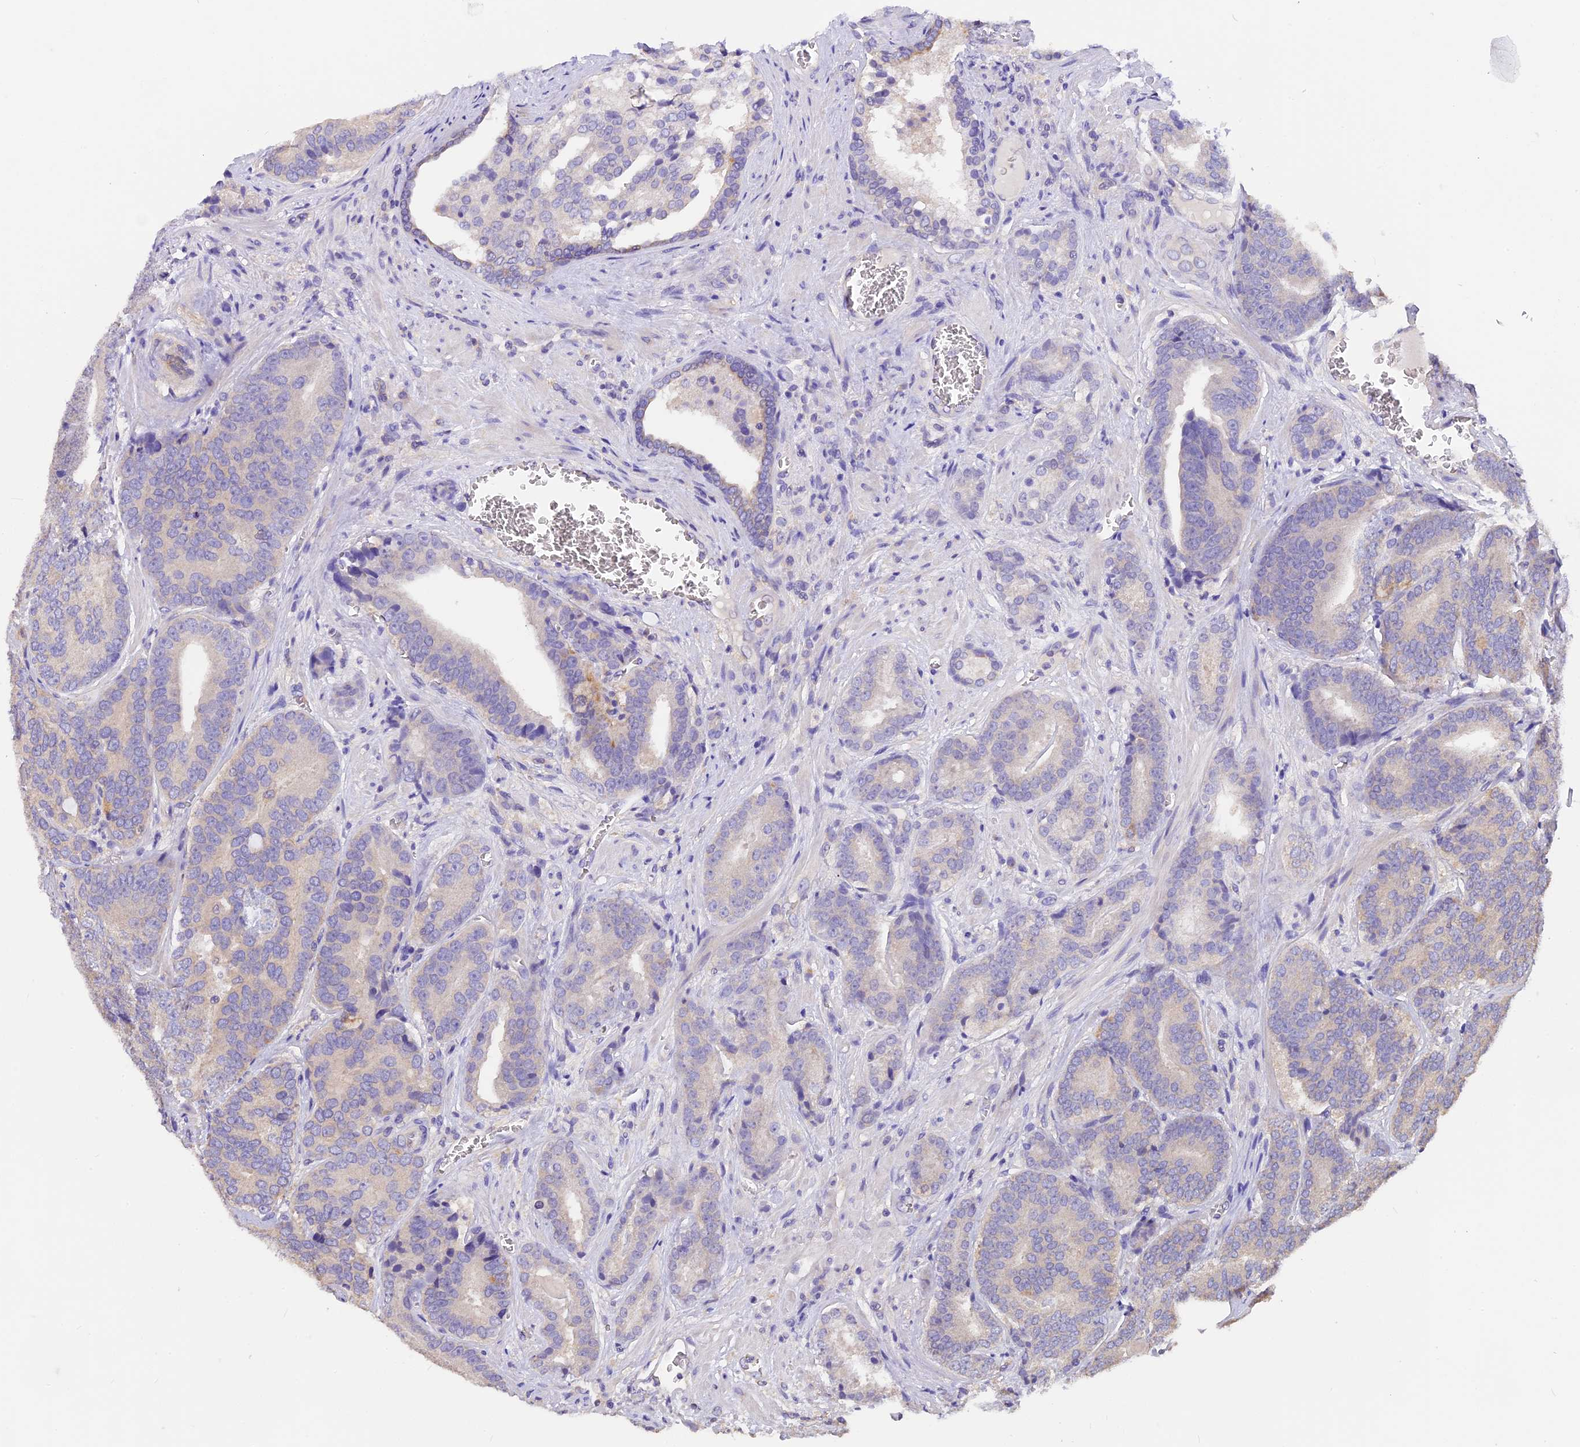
{"staining": {"intensity": "negative", "quantity": "none", "location": "none"}, "tissue": "prostate cancer", "cell_type": "Tumor cells", "image_type": "cancer", "snomed": [{"axis": "morphology", "description": "Adenocarcinoma, High grade"}, {"axis": "topography", "description": "Prostate"}], "caption": "Human adenocarcinoma (high-grade) (prostate) stained for a protein using IHC exhibits no positivity in tumor cells.", "gene": "AP3B2", "patient": {"sex": "male", "age": 55}}